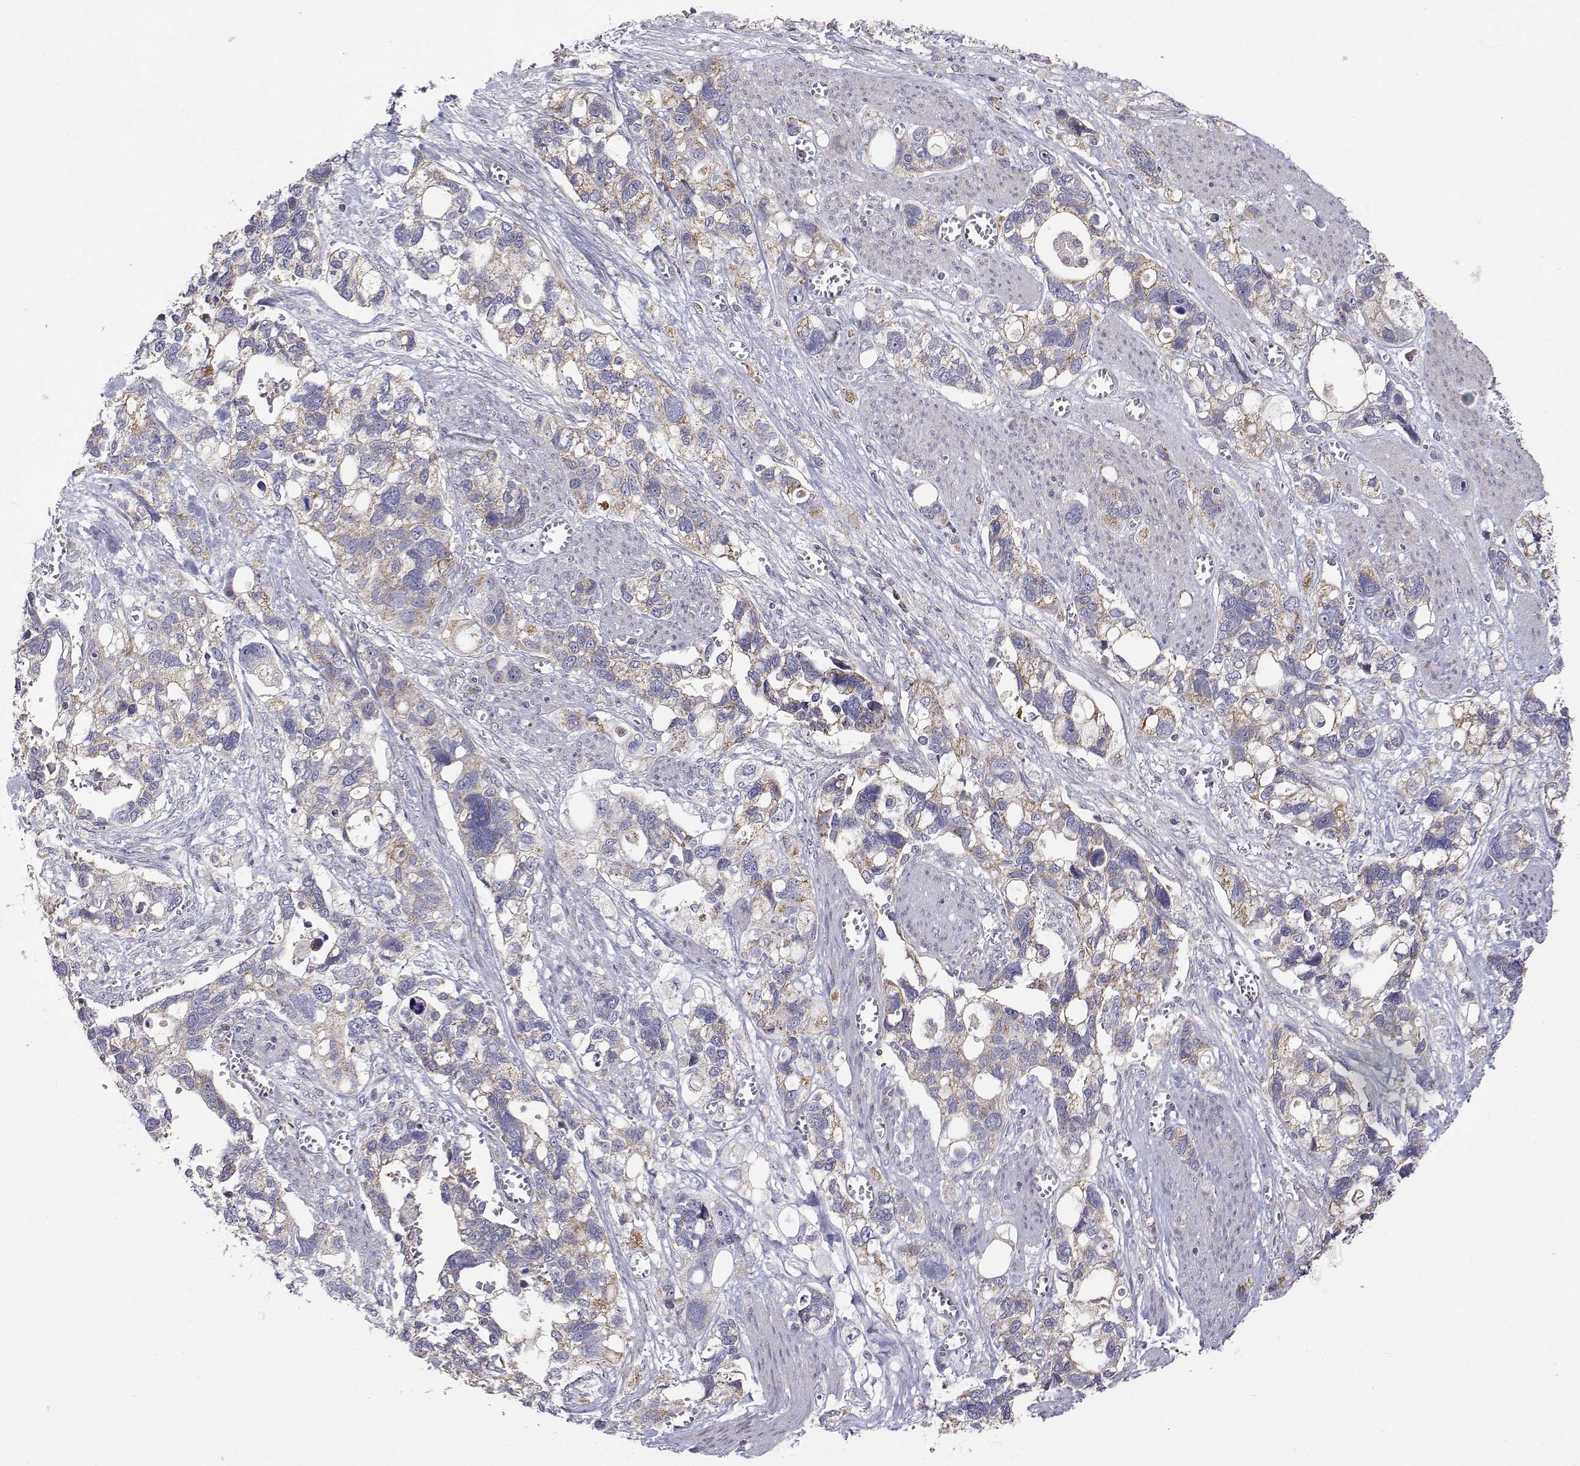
{"staining": {"intensity": "weak", "quantity": "<25%", "location": "cytoplasmic/membranous"}, "tissue": "stomach cancer", "cell_type": "Tumor cells", "image_type": "cancer", "snomed": [{"axis": "morphology", "description": "Adenocarcinoma, NOS"}, {"axis": "topography", "description": "Stomach, upper"}], "caption": "Immunohistochemistry histopathology image of stomach adenocarcinoma stained for a protein (brown), which reveals no staining in tumor cells. (Brightfield microscopy of DAB (3,3'-diaminobenzidine) immunohistochemistry at high magnification).", "gene": "MRPL3", "patient": {"sex": "female", "age": 81}}